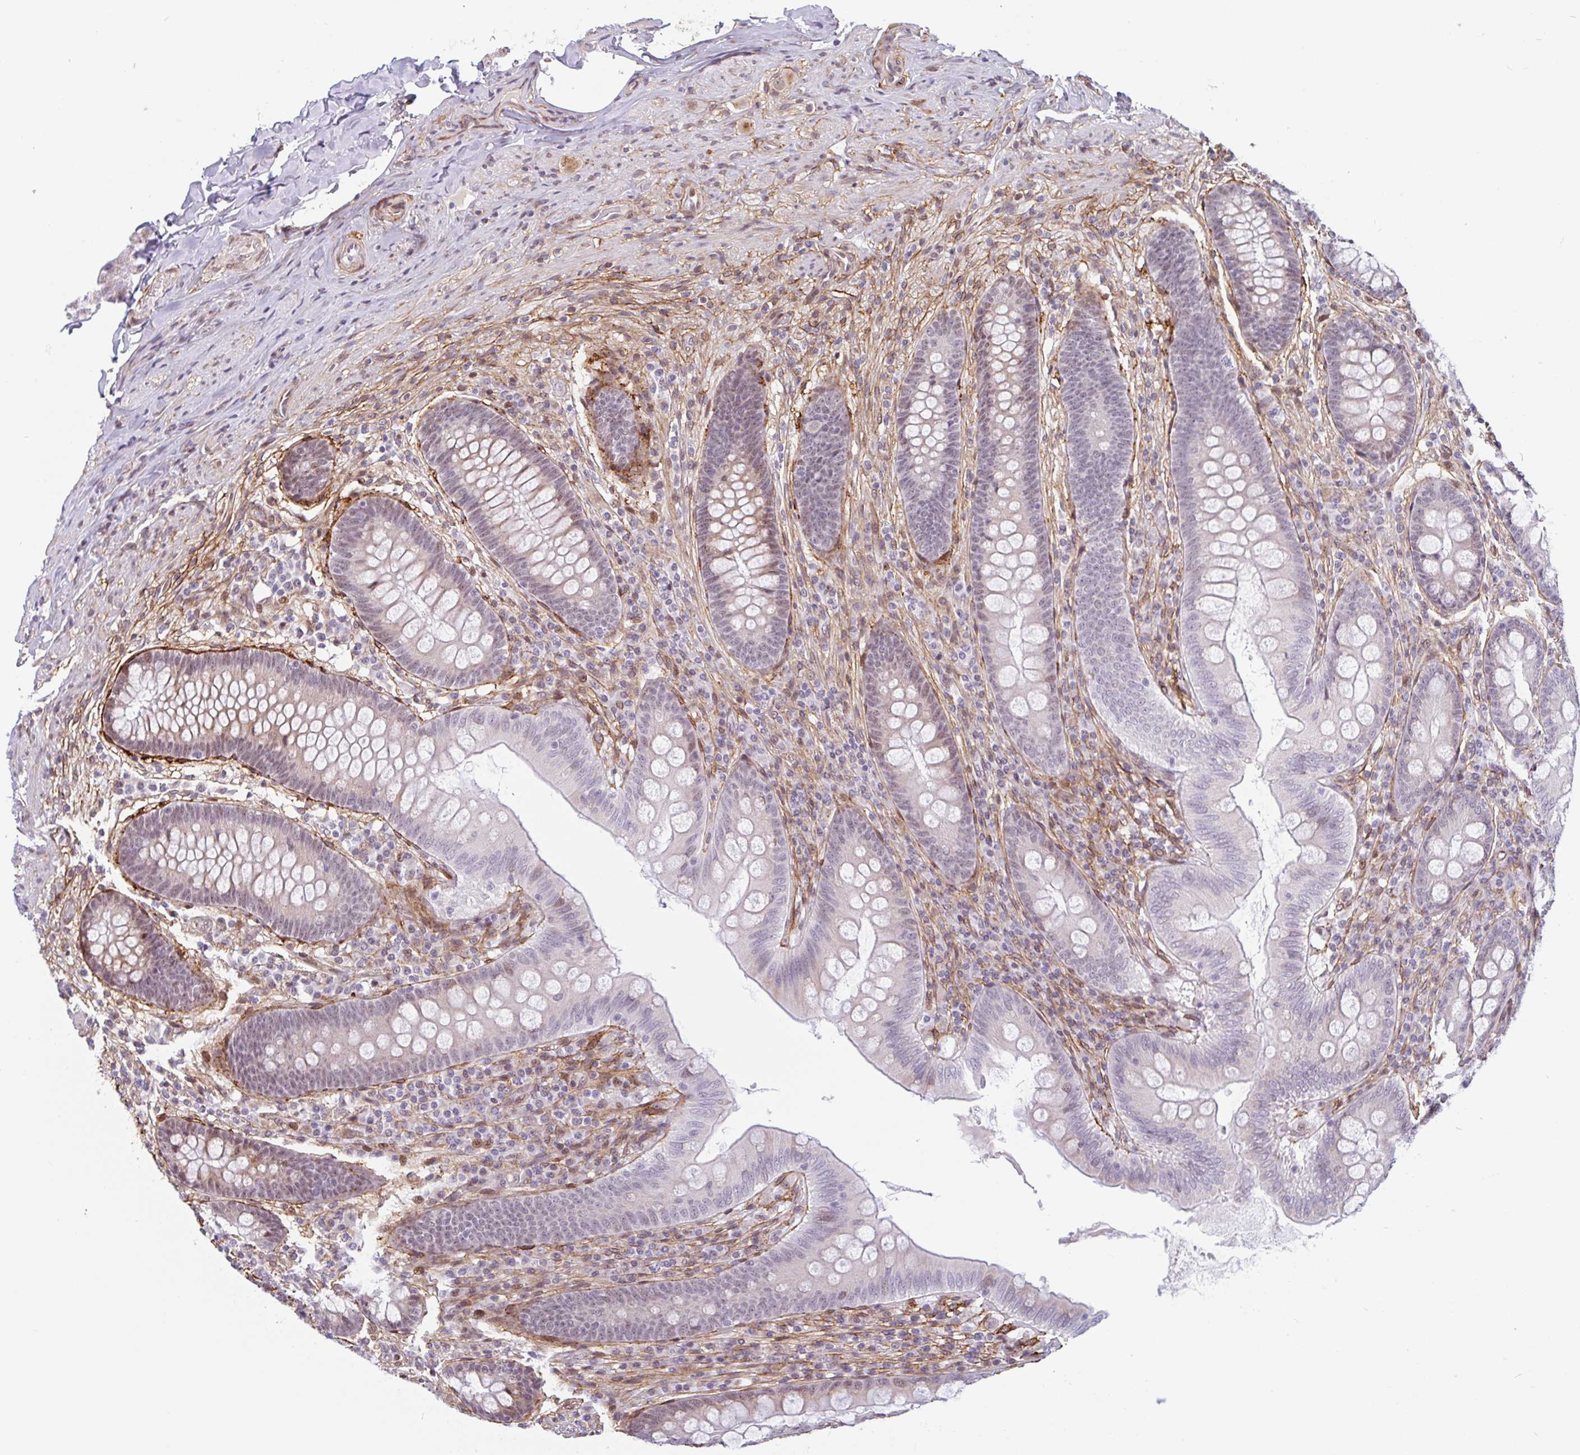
{"staining": {"intensity": "weak", "quantity": "<25%", "location": "nuclear"}, "tissue": "appendix", "cell_type": "Glandular cells", "image_type": "normal", "snomed": [{"axis": "morphology", "description": "Normal tissue, NOS"}, {"axis": "topography", "description": "Appendix"}], "caption": "Glandular cells show no significant protein staining in unremarkable appendix. Brightfield microscopy of IHC stained with DAB (brown) and hematoxylin (blue), captured at high magnification.", "gene": "TMEM119", "patient": {"sex": "male", "age": 71}}